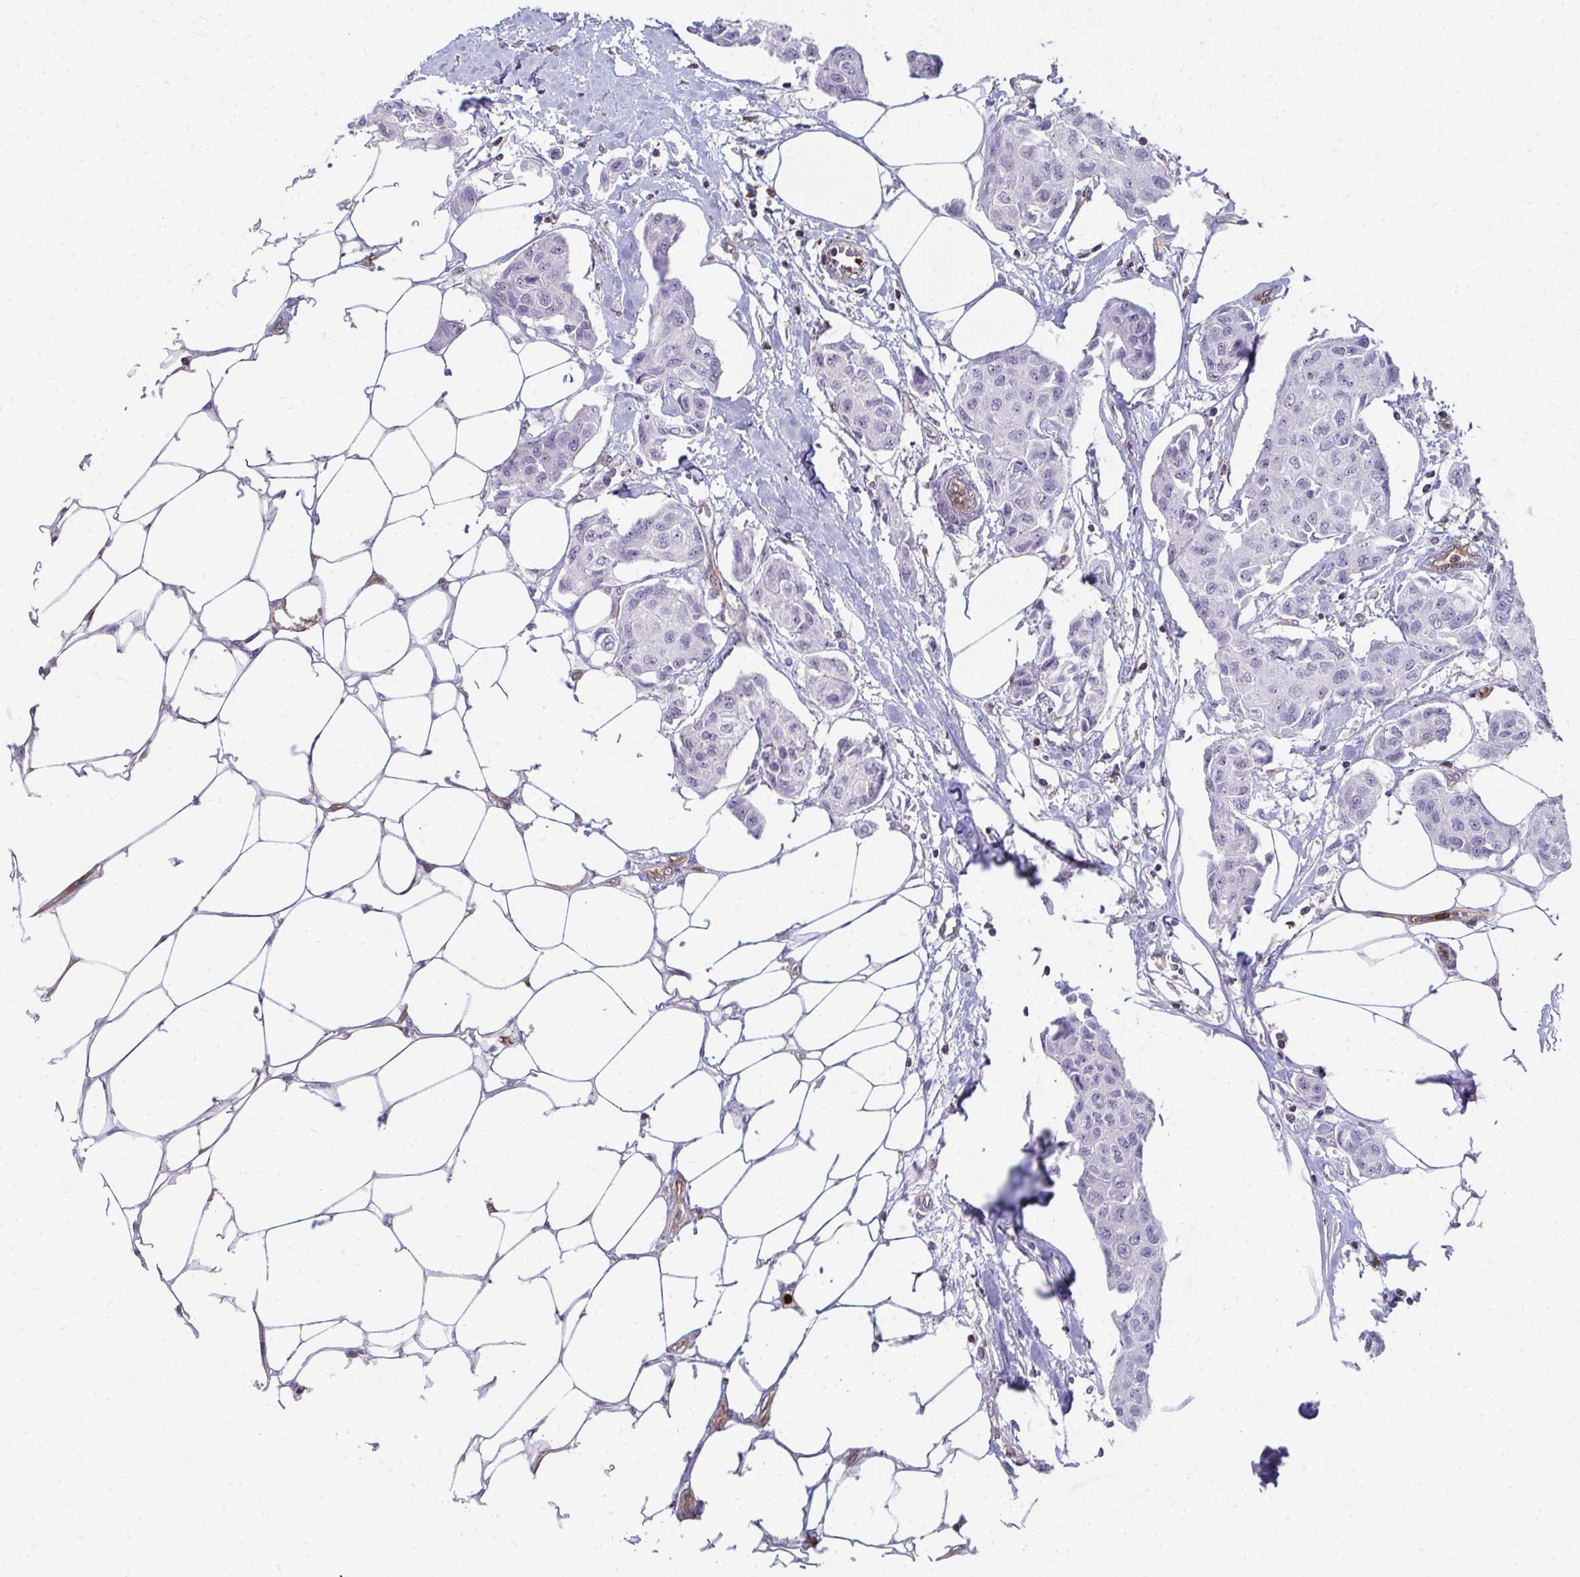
{"staining": {"intensity": "negative", "quantity": "none", "location": "none"}, "tissue": "breast cancer", "cell_type": "Tumor cells", "image_type": "cancer", "snomed": [{"axis": "morphology", "description": "Duct carcinoma"}, {"axis": "topography", "description": "Breast"}, {"axis": "topography", "description": "Lymph node"}], "caption": "An immunohistochemistry (IHC) image of breast cancer is shown. There is no staining in tumor cells of breast cancer.", "gene": "FOXN3", "patient": {"sex": "female", "age": 80}}